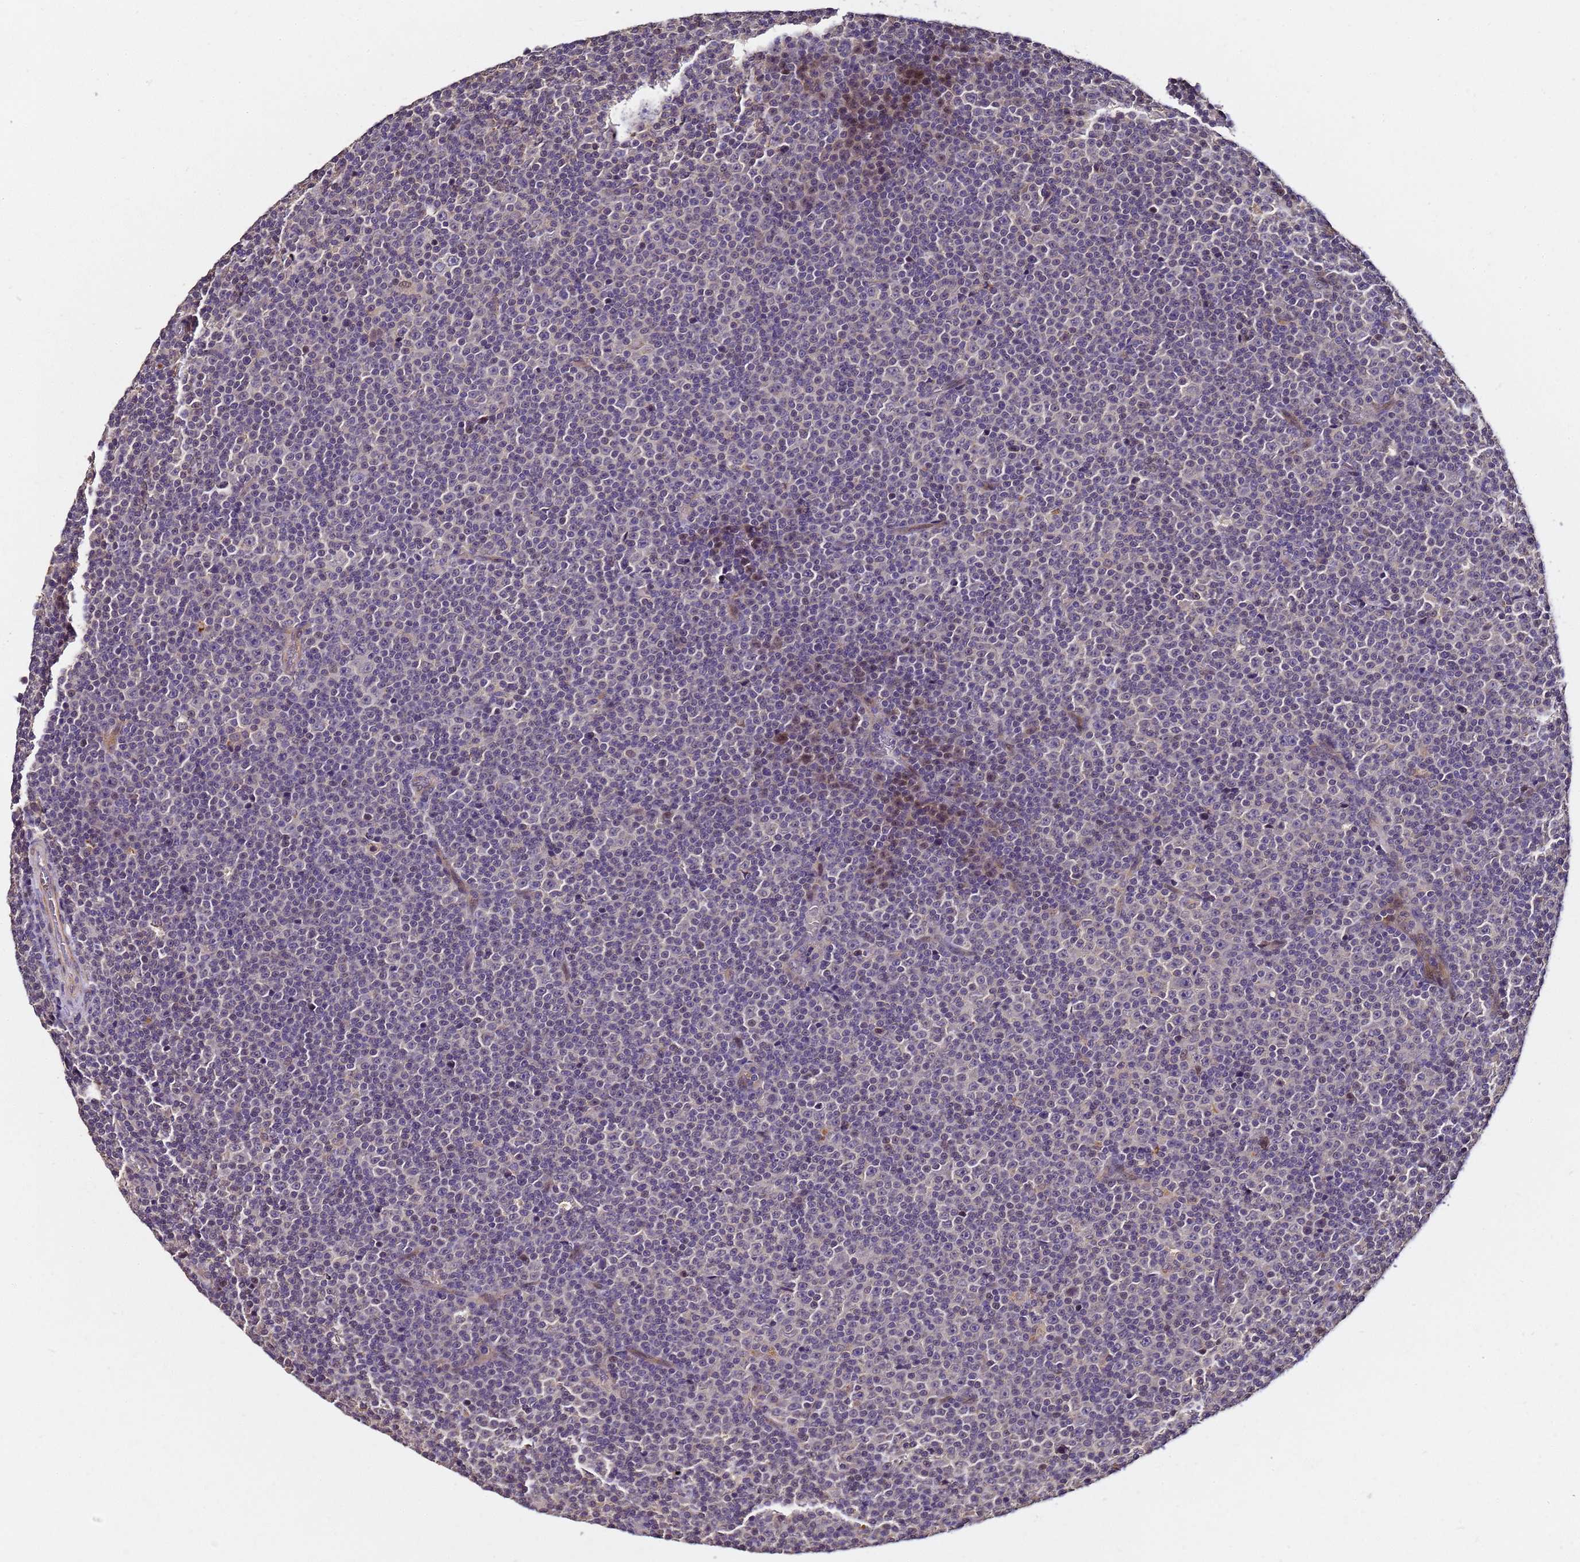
{"staining": {"intensity": "negative", "quantity": "none", "location": "none"}, "tissue": "lymphoma", "cell_type": "Tumor cells", "image_type": "cancer", "snomed": [{"axis": "morphology", "description": "Malignant lymphoma, non-Hodgkin's type, Low grade"}, {"axis": "topography", "description": "Lymph node"}], "caption": "Lymphoma stained for a protein using immunohistochemistry (IHC) shows no expression tumor cells.", "gene": "LGI4", "patient": {"sex": "female", "age": 67}}